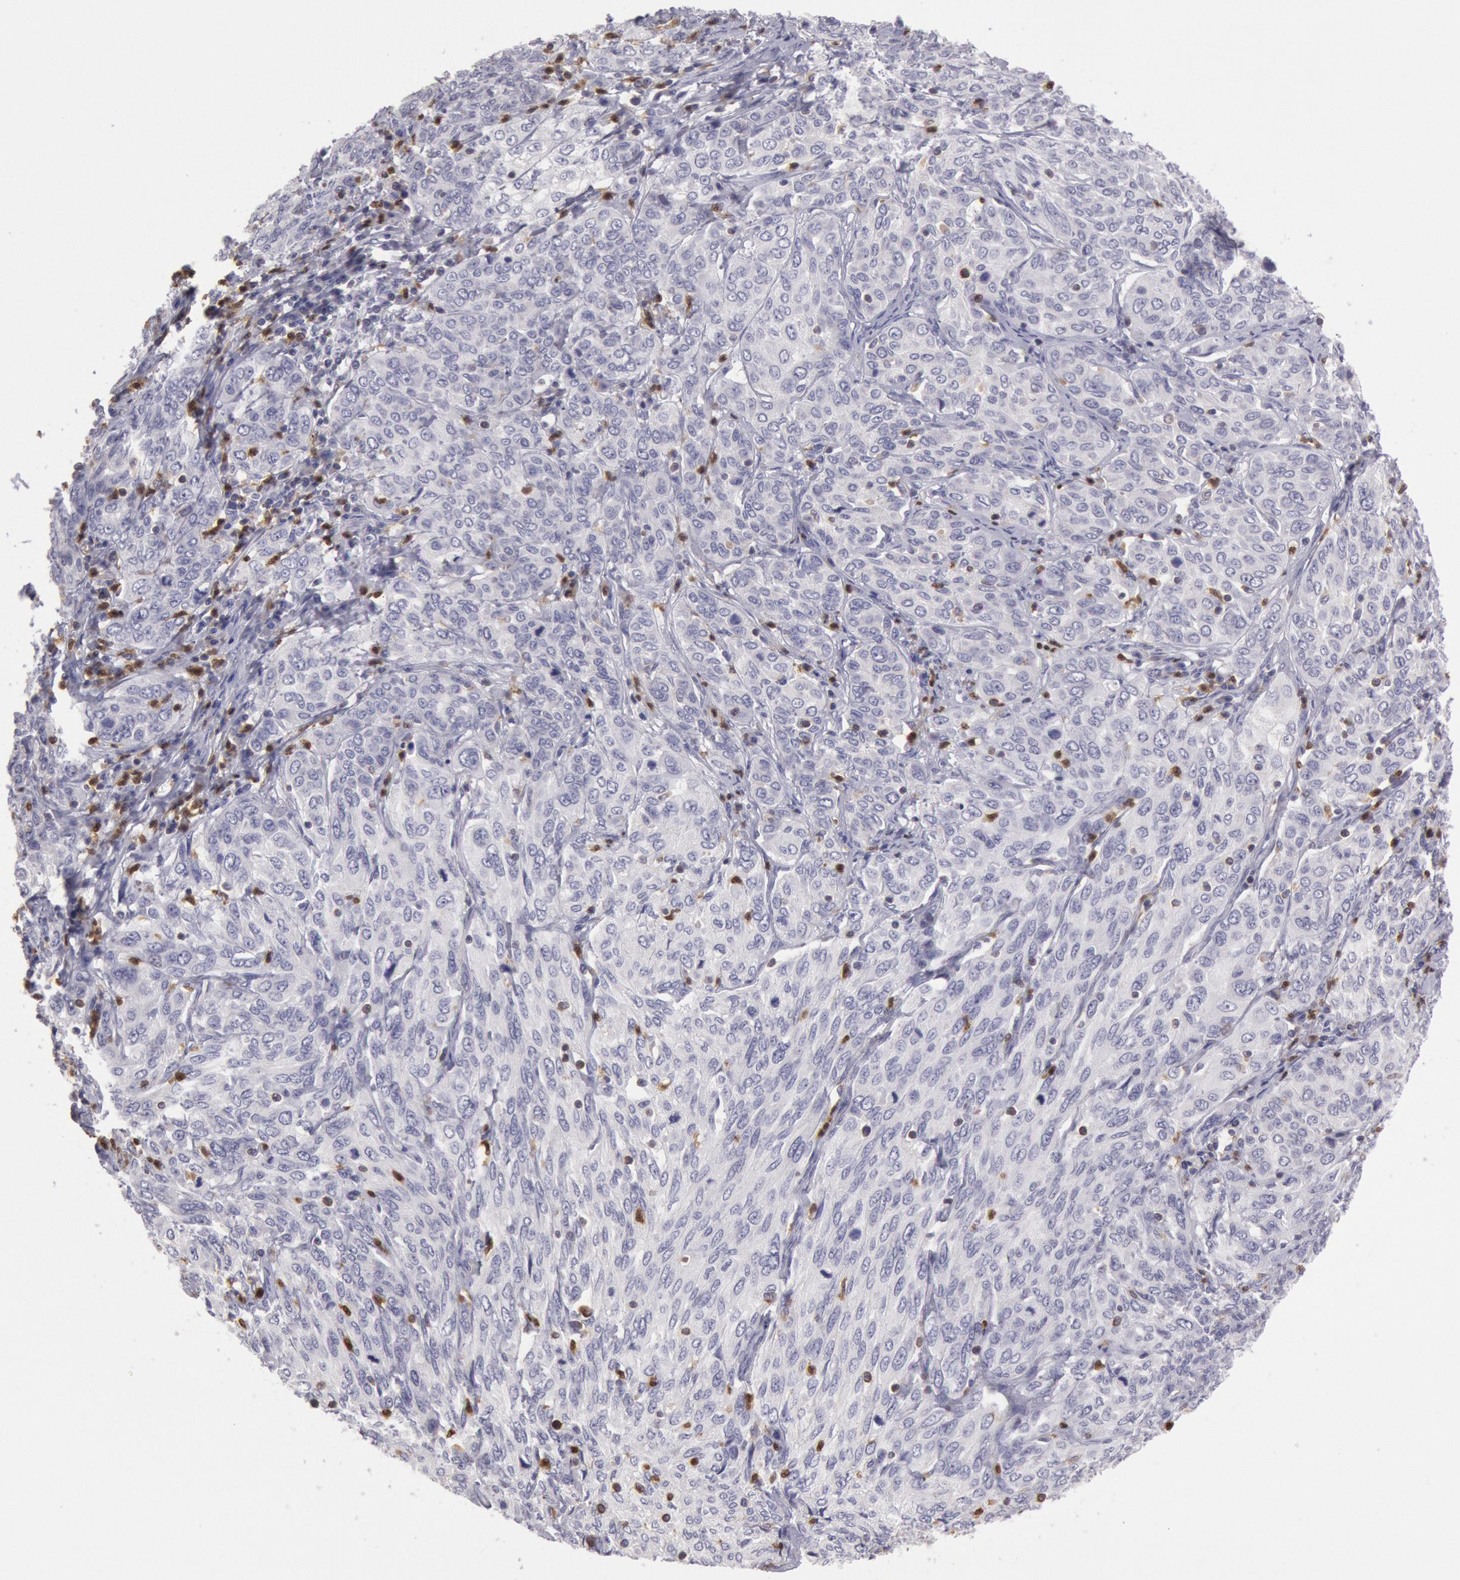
{"staining": {"intensity": "negative", "quantity": "none", "location": "none"}, "tissue": "cervical cancer", "cell_type": "Tumor cells", "image_type": "cancer", "snomed": [{"axis": "morphology", "description": "Squamous cell carcinoma, NOS"}, {"axis": "topography", "description": "Cervix"}], "caption": "Cervical cancer stained for a protein using IHC displays no staining tumor cells.", "gene": "RAB27A", "patient": {"sex": "female", "age": 38}}